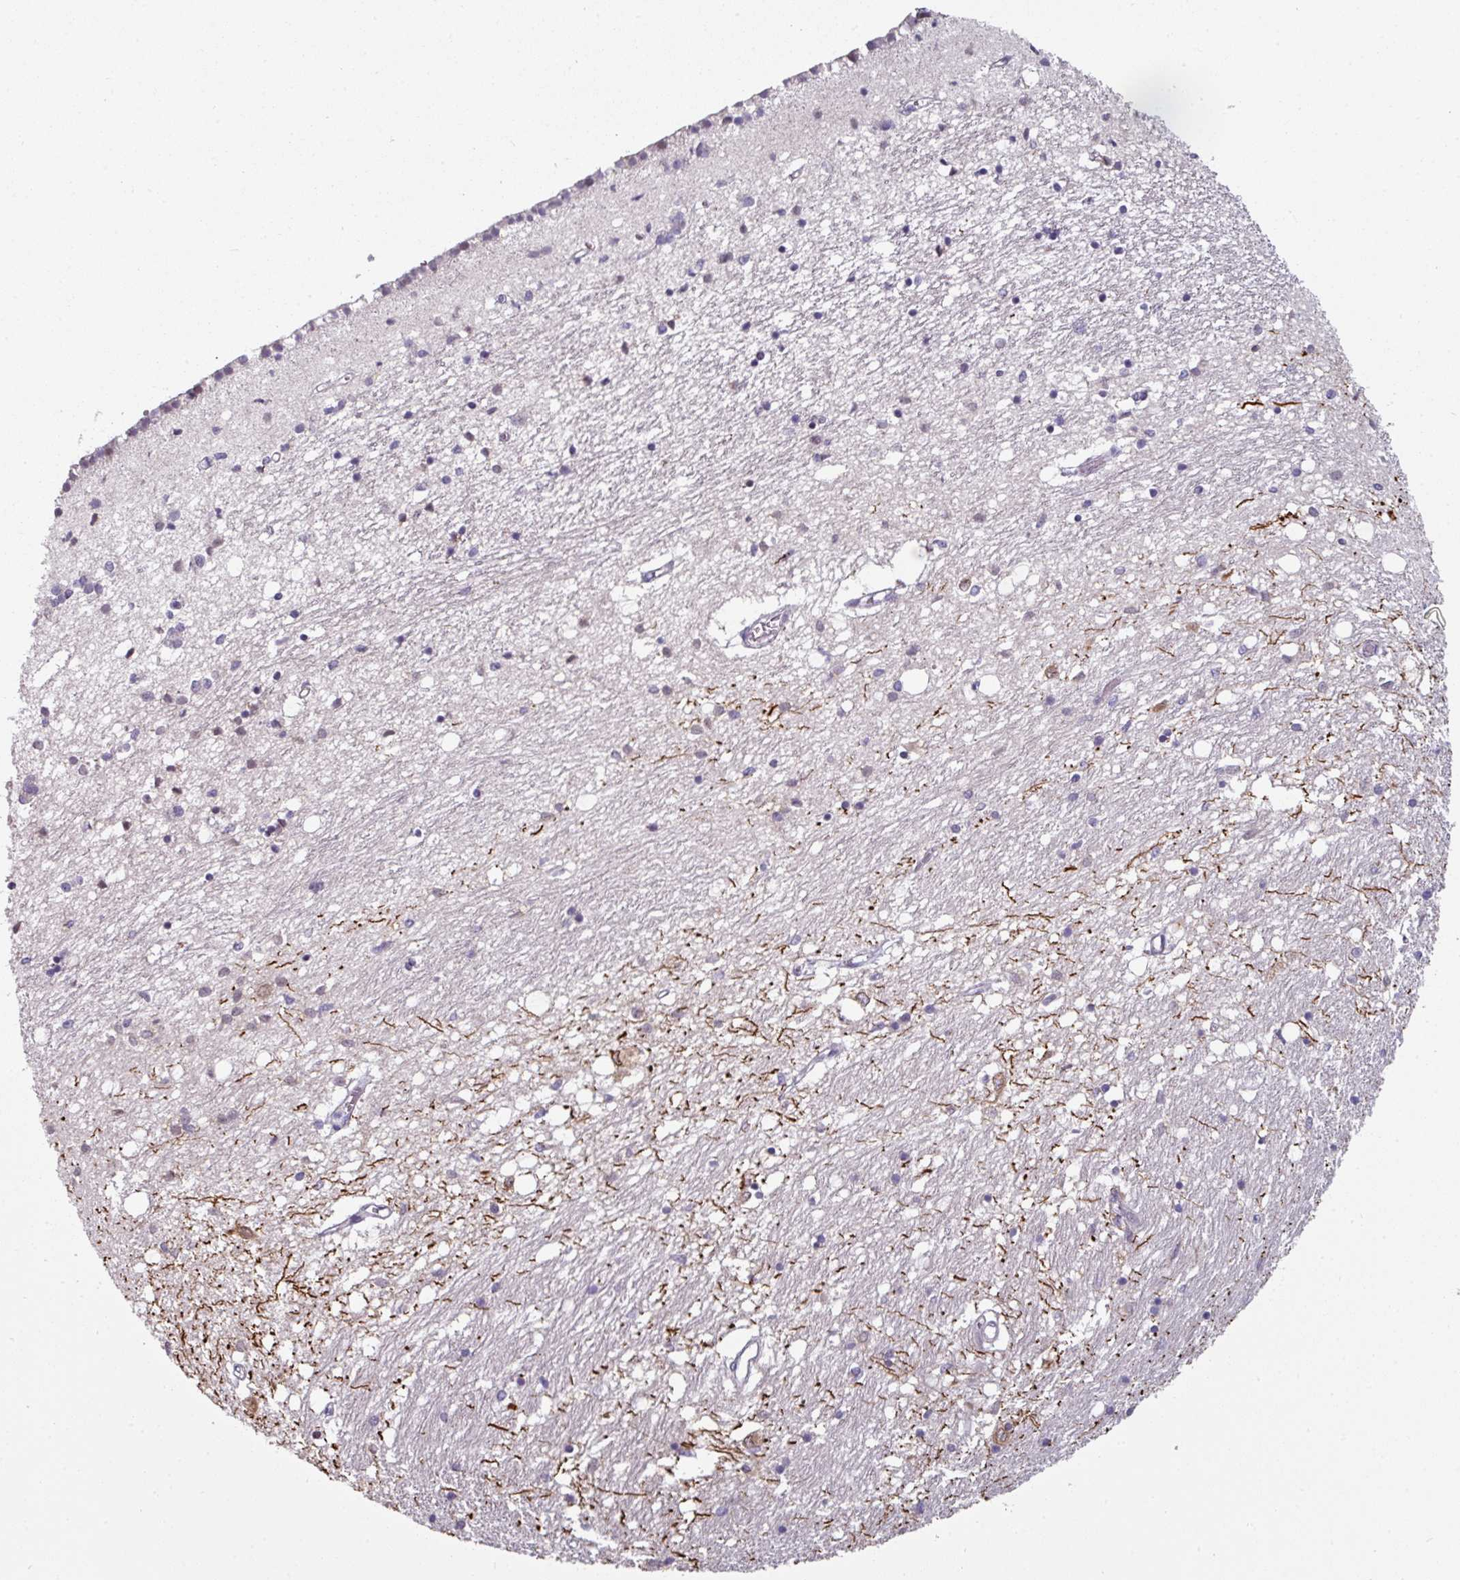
{"staining": {"intensity": "negative", "quantity": "none", "location": "none"}, "tissue": "caudate", "cell_type": "Glial cells", "image_type": "normal", "snomed": [{"axis": "morphology", "description": "Normal tissue, NOS"}, {"axis": "topography", "description": "Lateral ventricle wall"}], "caption": "Immunohistochemical staining of benign caudate reveals no significant positivity in glial cells.", "gene": "SWSAP1", "patient": {"sex": "male", "age": 70}}